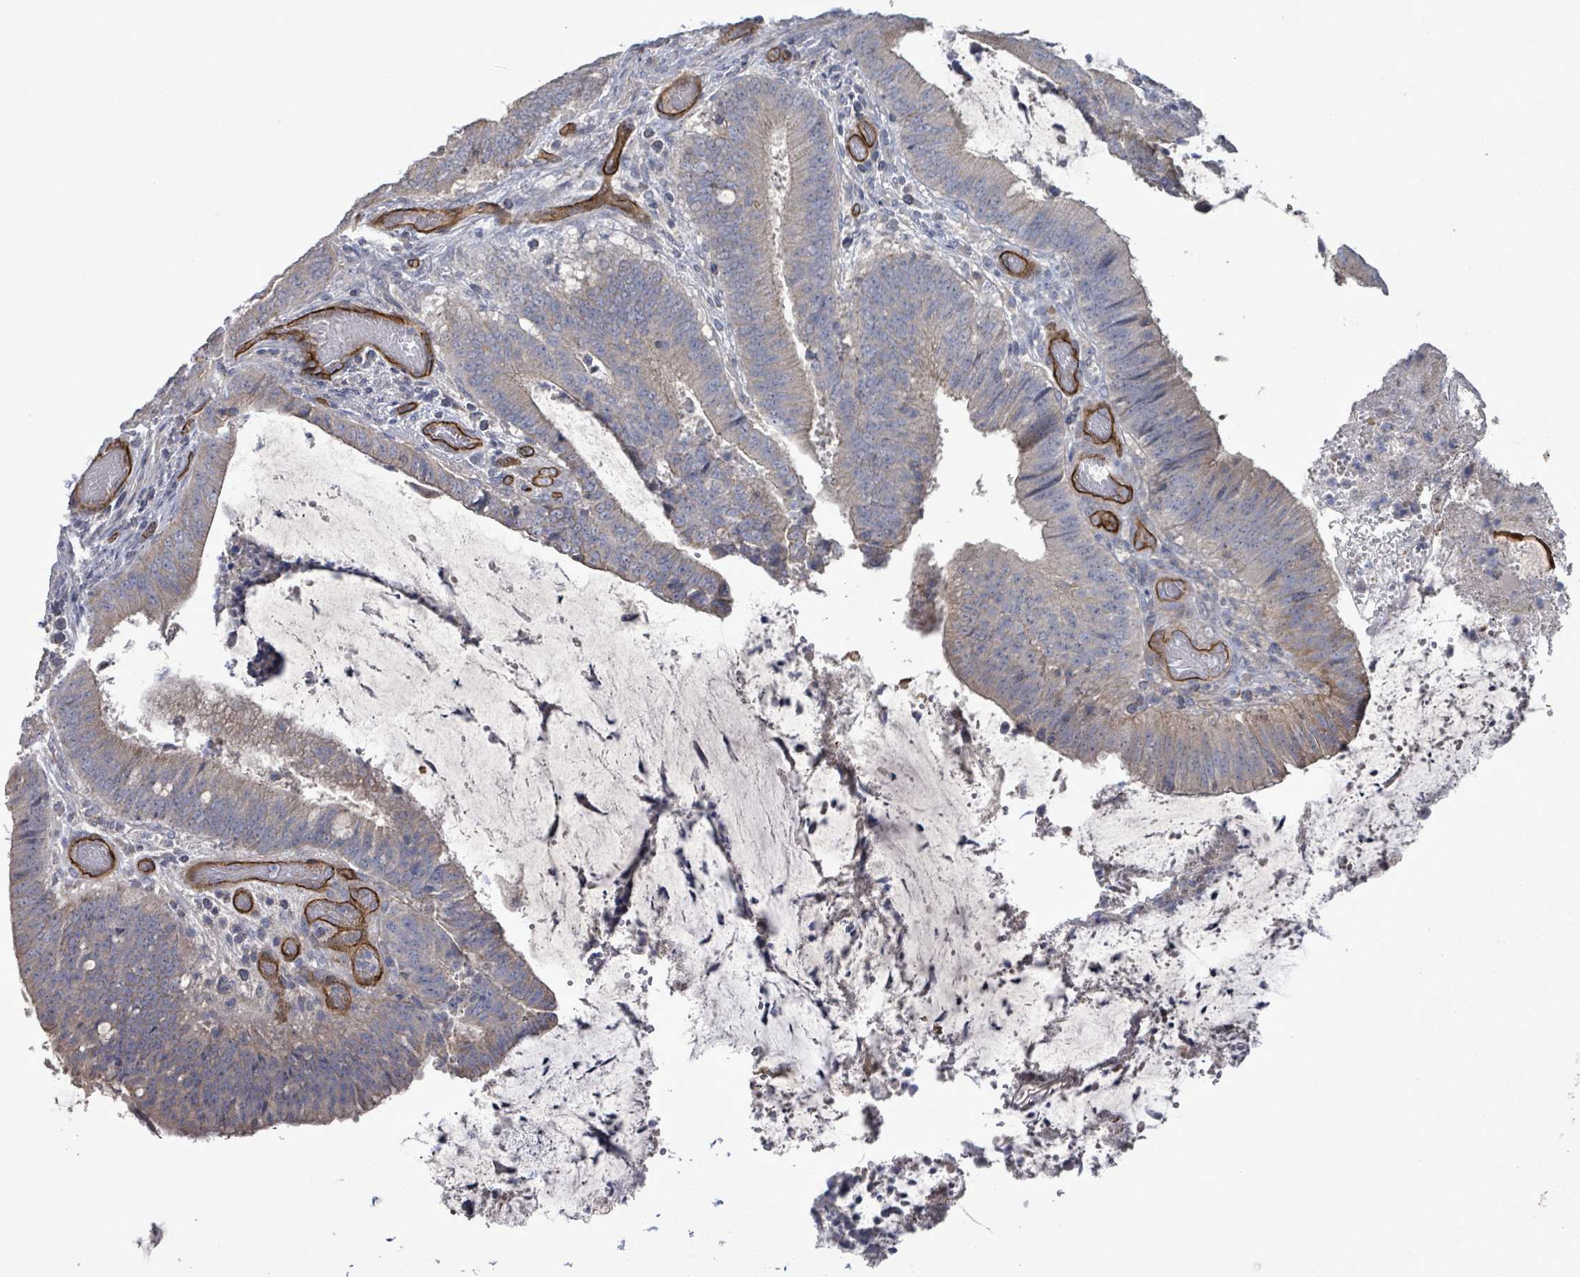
{"staining": {"intensity": "weak", "quantity": "<25%", "location": "cytoplasmic/membranous"}, "tissue": "colorectal cancer", "cell_type": "Tumor cells", "image_type": "cancer", "snomed": [{"axis": "morphology", "description": "Adenocarcinoma, NOS"}, {"axis": "topography", "description": "Colon"}], "caption": "Protein analysis of colorectal adenocarcinoma displays no significant positivity in tumor cells.", "gene": "KANK3", "patient": {"sex": "female", "age": 43}}